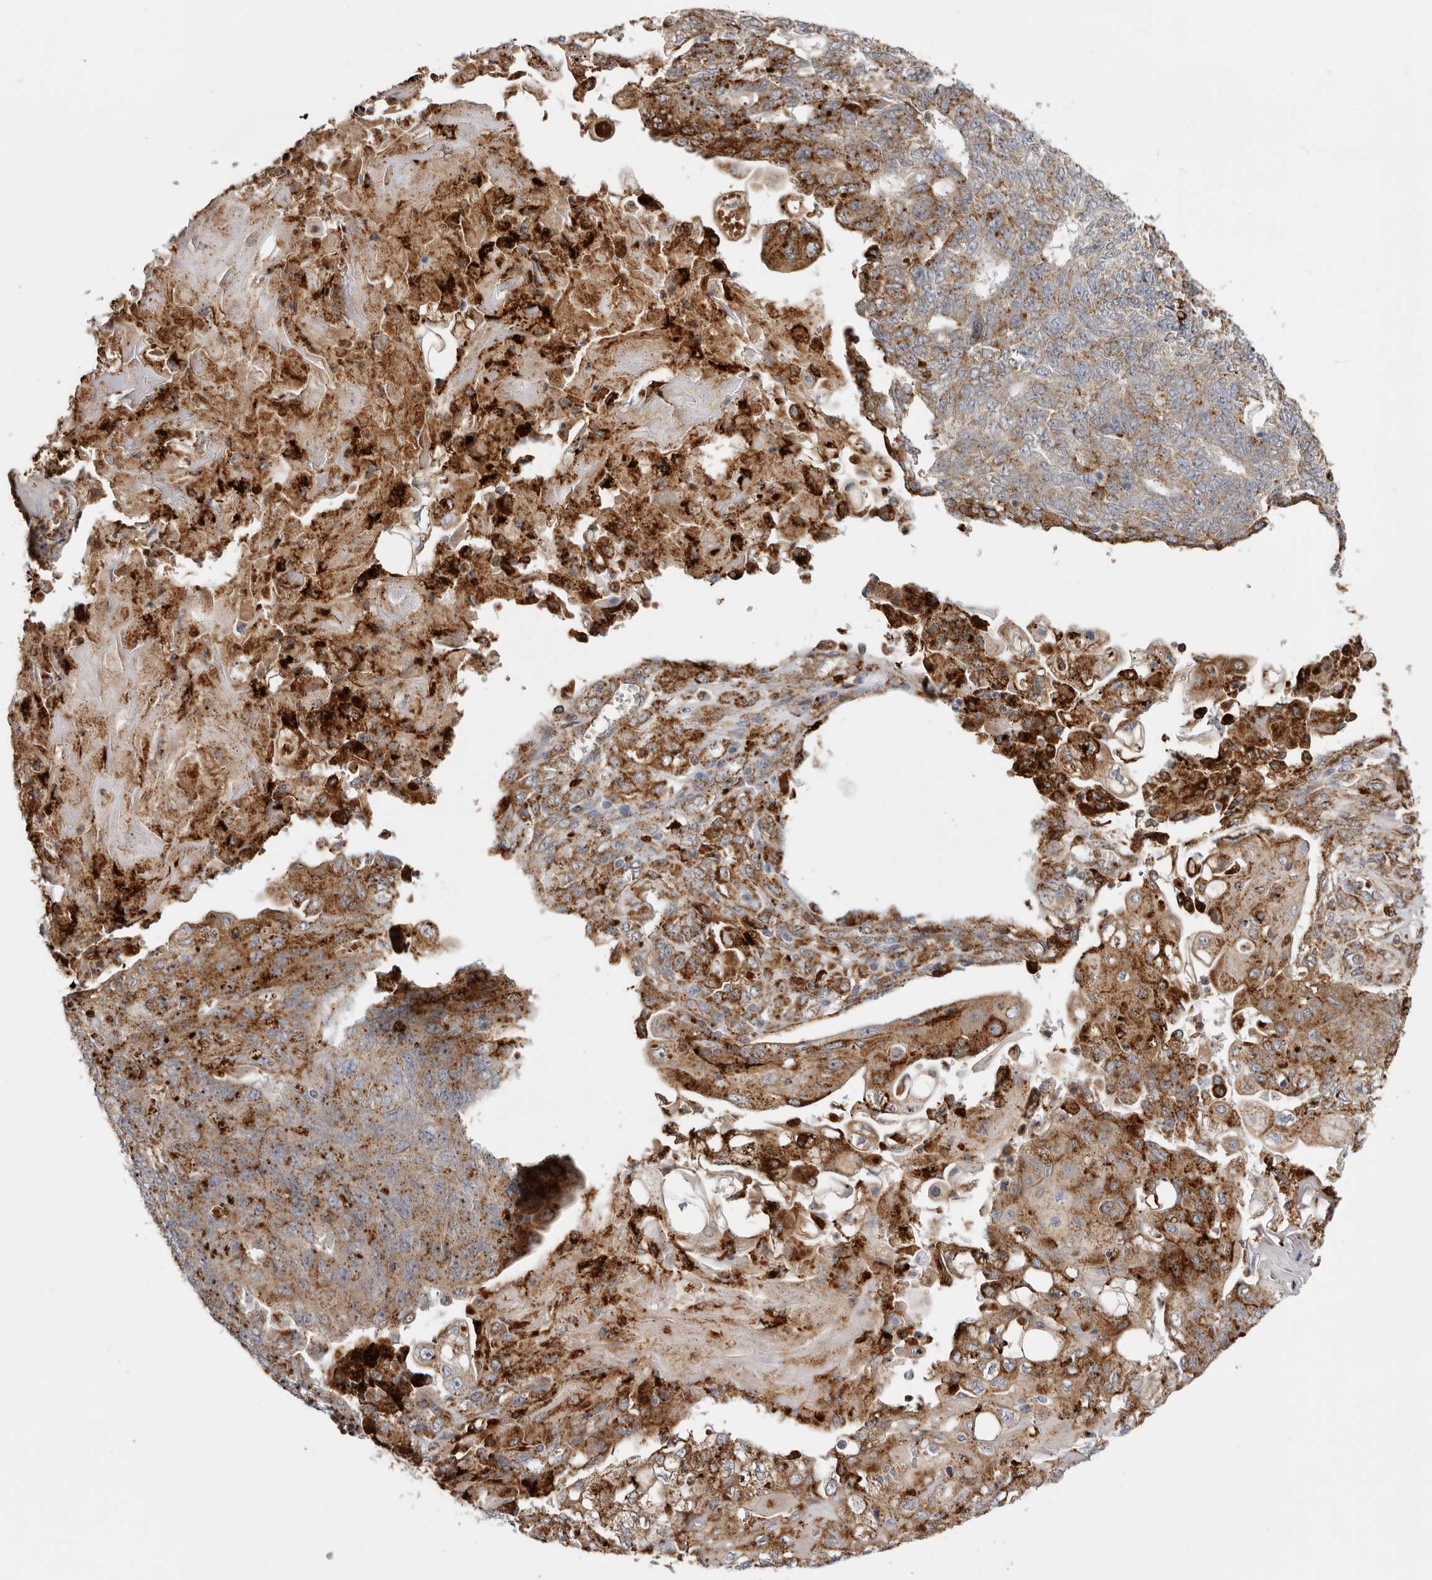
{"staining": {"intensity": "moderate", "quantity": ">75%", "location": "cytoplasmic/membranous"}, "tissue": "endometrial cancer", "cell_type": "Tumor cells", "image_type": "cancer", "snomed": [{"axis": "morphology", "description": "Adenocarcinoma, NOS"}, {"axis": "topography", "description": "Endometrium"}], "caption": "Adenocarcinoma (endometrial) stained with DAB (3,3'-diaminobenzidine) IHC shows medium levels of moderate cytoplasmic/membranous positivity in approximately >75% of tumor cells. (Stains: DAB in brown, nuclei in blue, Microscopy: brightfield microscopy at high magnification).", "gene": "GRN", "patient": {"sex": "female", "age": 32}}